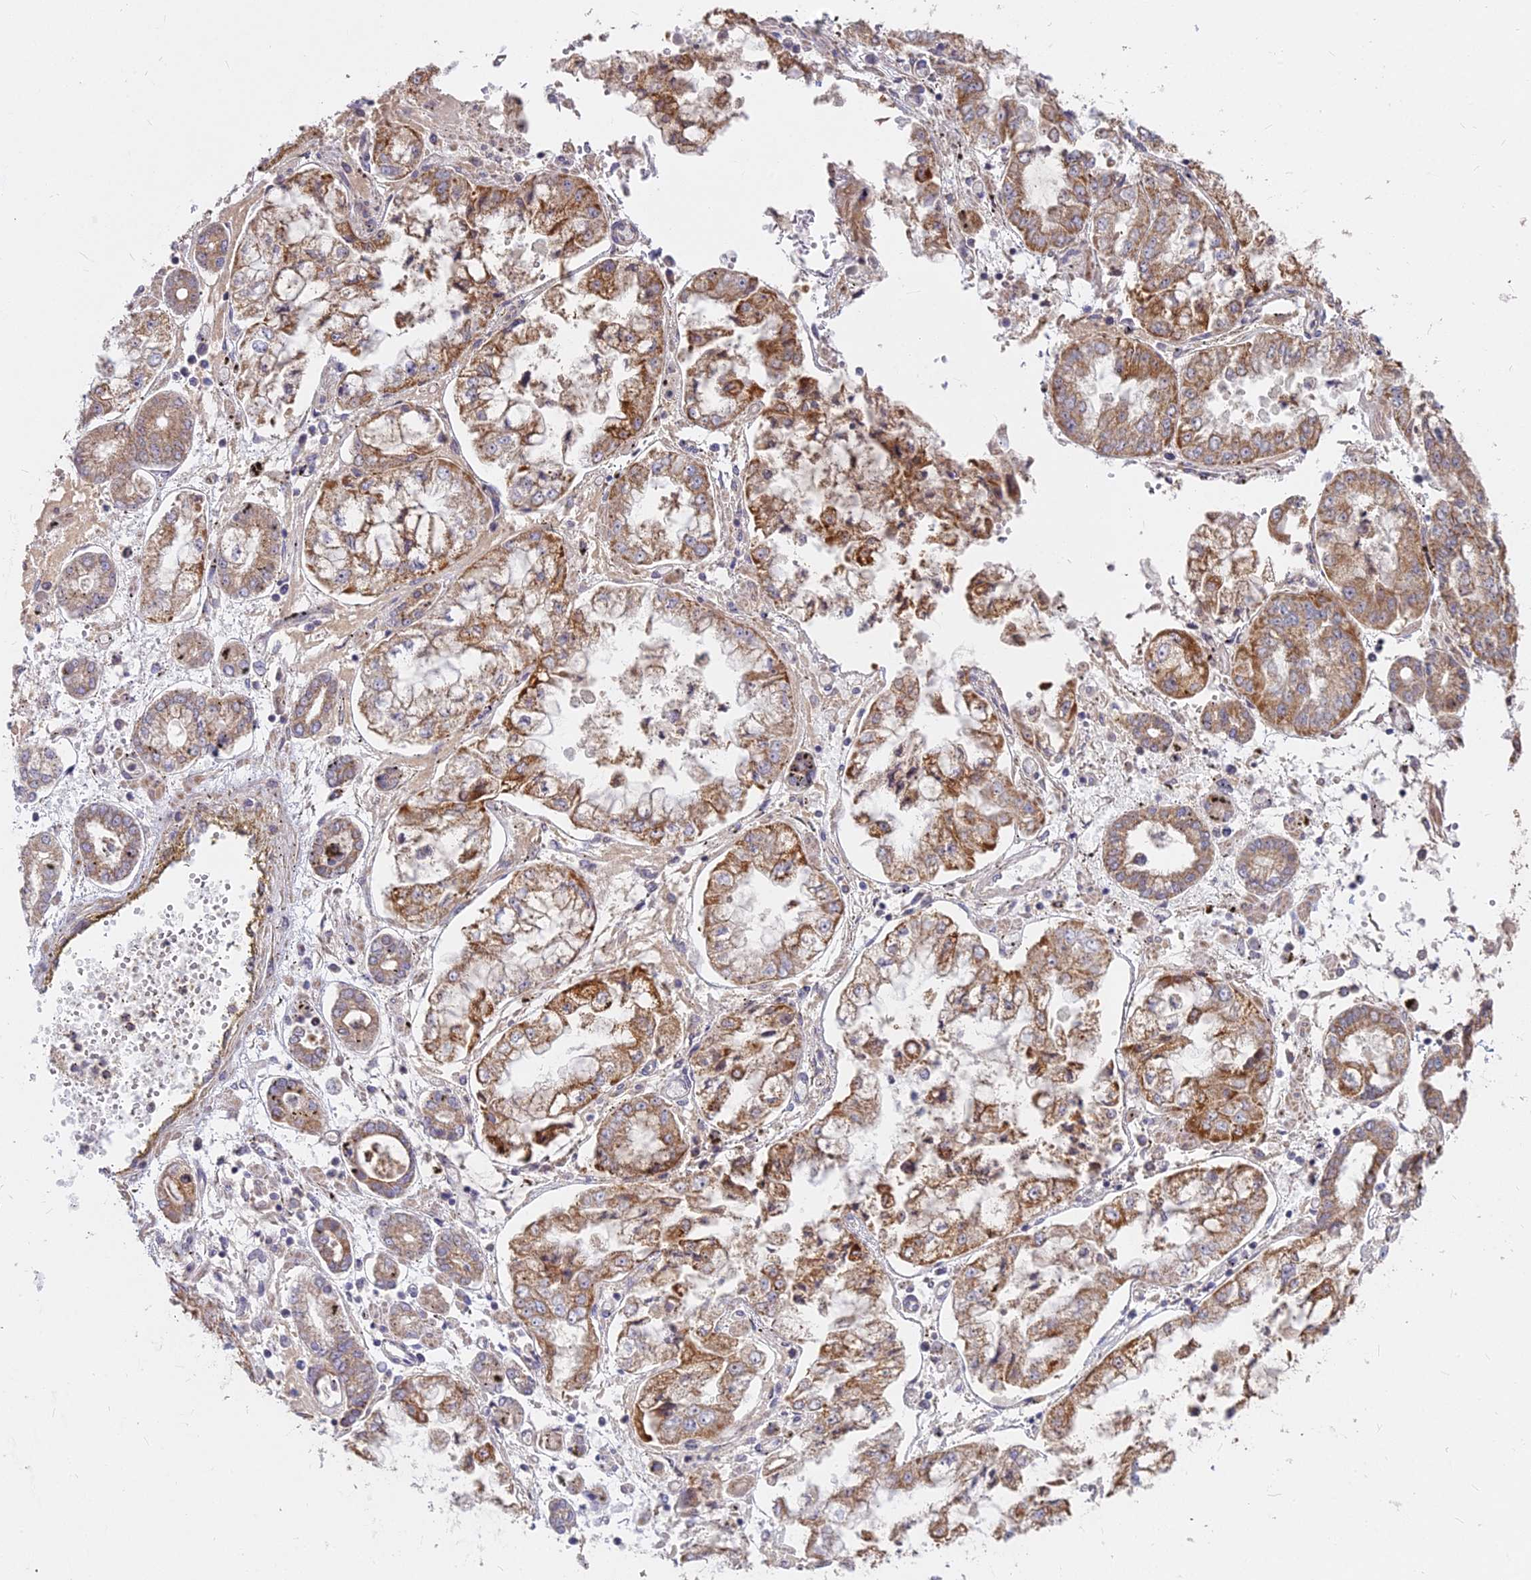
{"staining": {"intensity": "moderate", "quantity": ">75%", "location": "cytoplasmic/membranous"}, "tissue": "stomach cancer", "cell_type": "Tumor cells", "image_type": "cancer", "snomed": [{"axis": "morphology", "description": "Adenocarcinoma, NOS"}, {"axis": "topography", "description": "Stomach"}], "caption": "A micrograph showing moderate cytoplasmic/membranous expression in approximately >75% of tumor cells in stomach cancer (adenocarcinoma), as visualized by brown immunohistochemical staining.", "gene": "MICU2", "patient": {"sex": "male", "age": 76}}